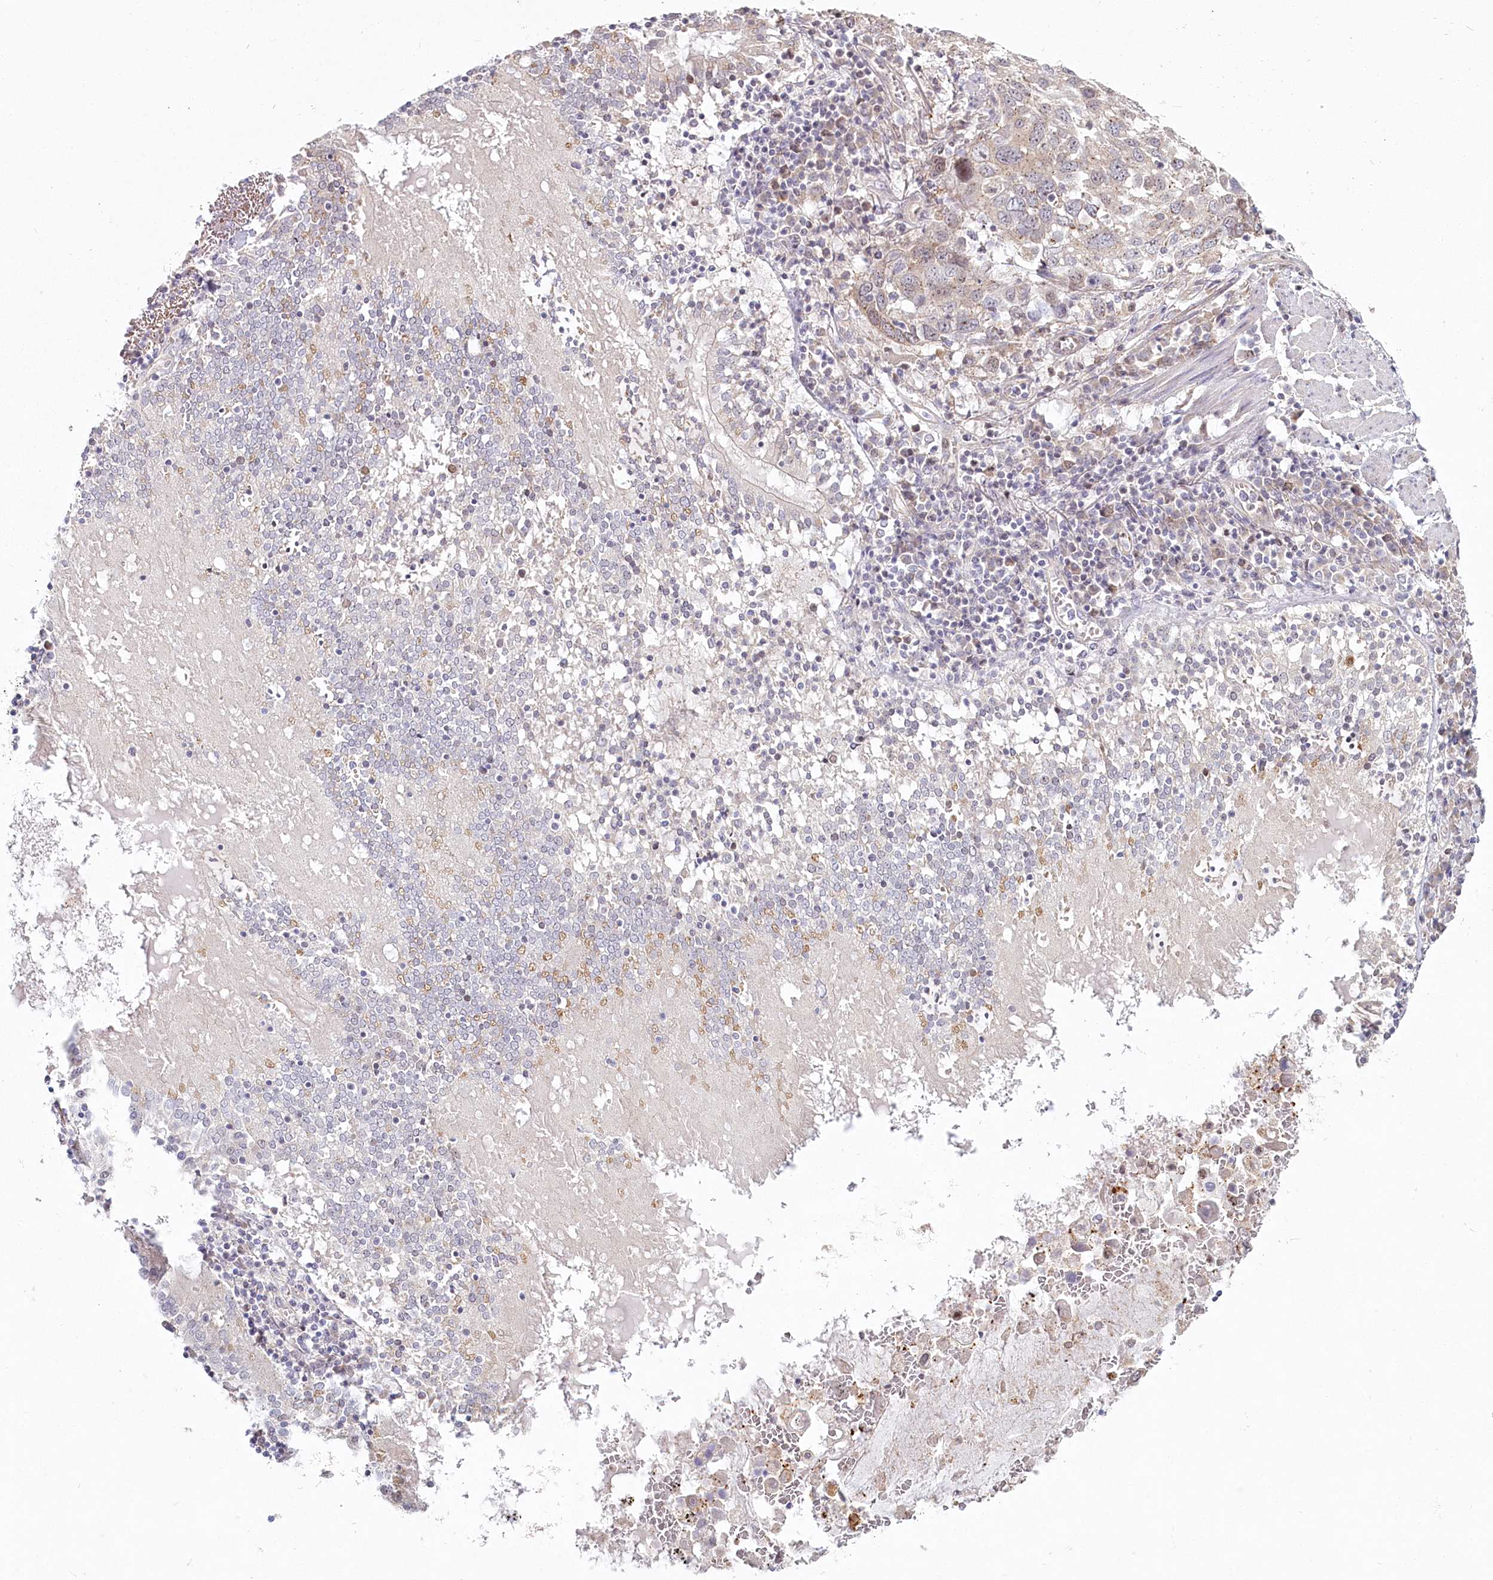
{"staining": {"intensity": "negative", "quantity": "none", "location": "none"}, "tissue": "lung cancer", "cell_type": "Tumor cells", "image_type": "cancer", "snomed": [{"axis": "morphology", "description": "Squamous cell carcinoma, NOS"}, {"axis": "topography", "description": "Lung"}], "caption": "DAB immunohistochemical staining of human lung cancer exhibits no significant expression in tumor cells. Nuclei are stained in blue.", "gene": "SPINK13", "patient": {"sex": "male", "age": 65}}